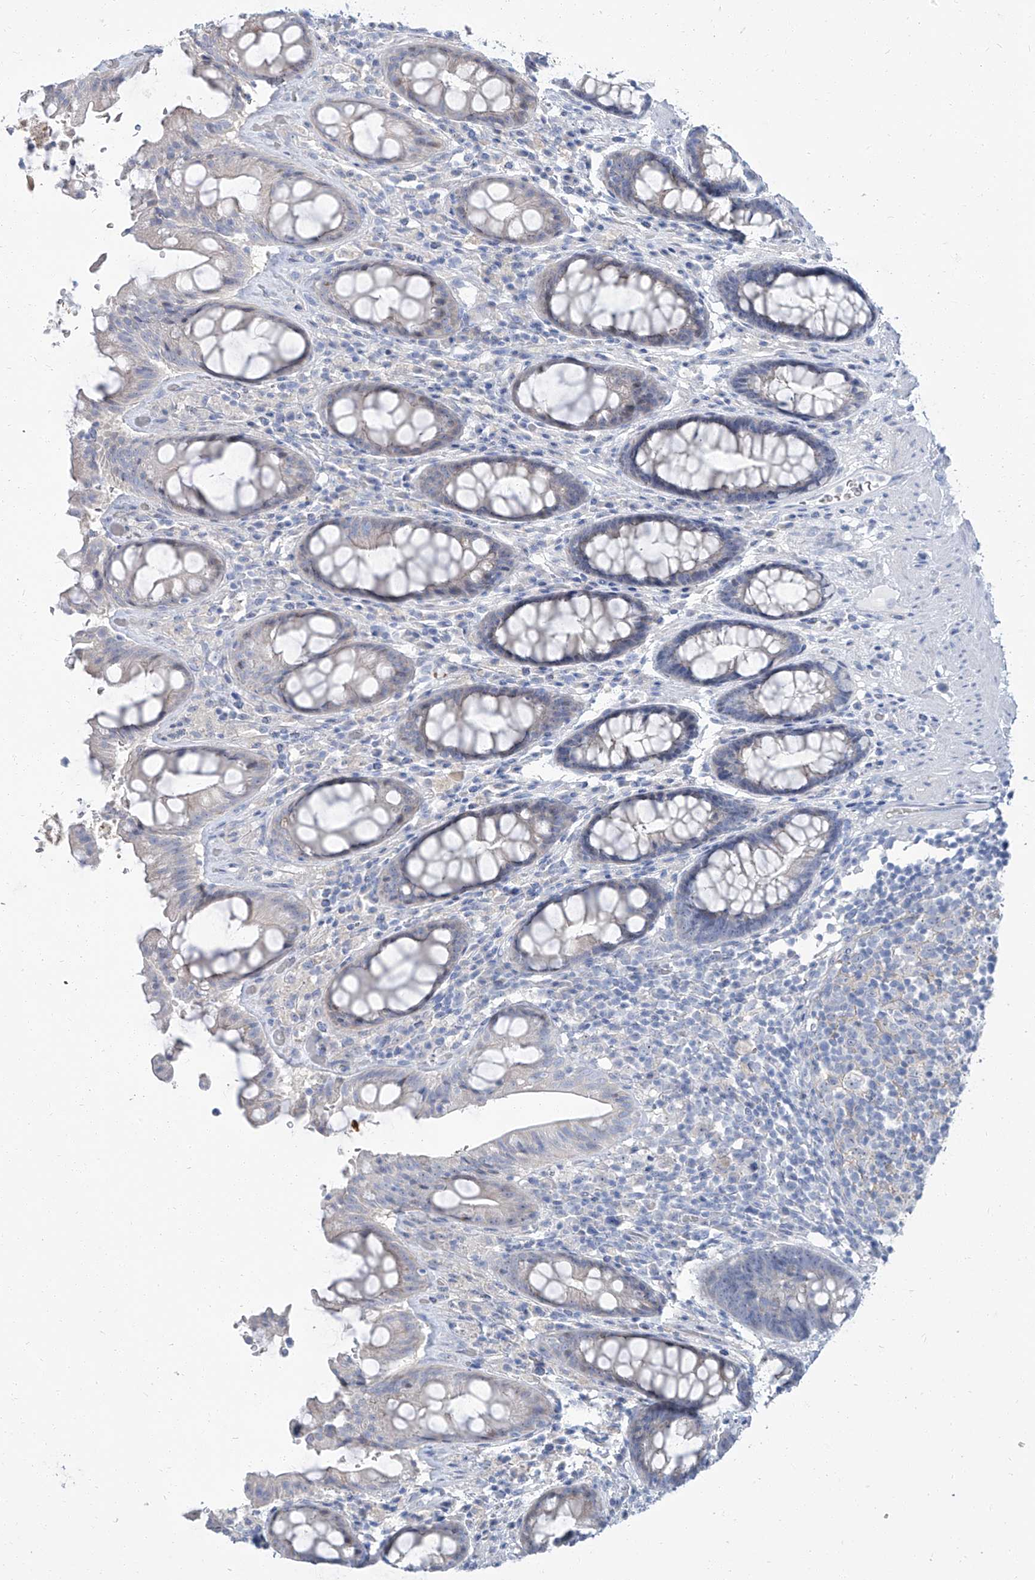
{"staining": {"intensity": "negative", "quantity": "none", "location": "none"}, "tissue": "rectum", "cell_type": "Glandular cells", "image_type": "normal", "snomed": [{"axis": "morphology", "description": "Normal tissue, NOS"}, {"axis": "topography", "description": "Rectum"}], "caption": "Immunohistochemistry (IHC) of benign rectum displays no expression in glandular cells.", "gene": "TXLNB", "patient": {"sex": "male", "age": 64}}